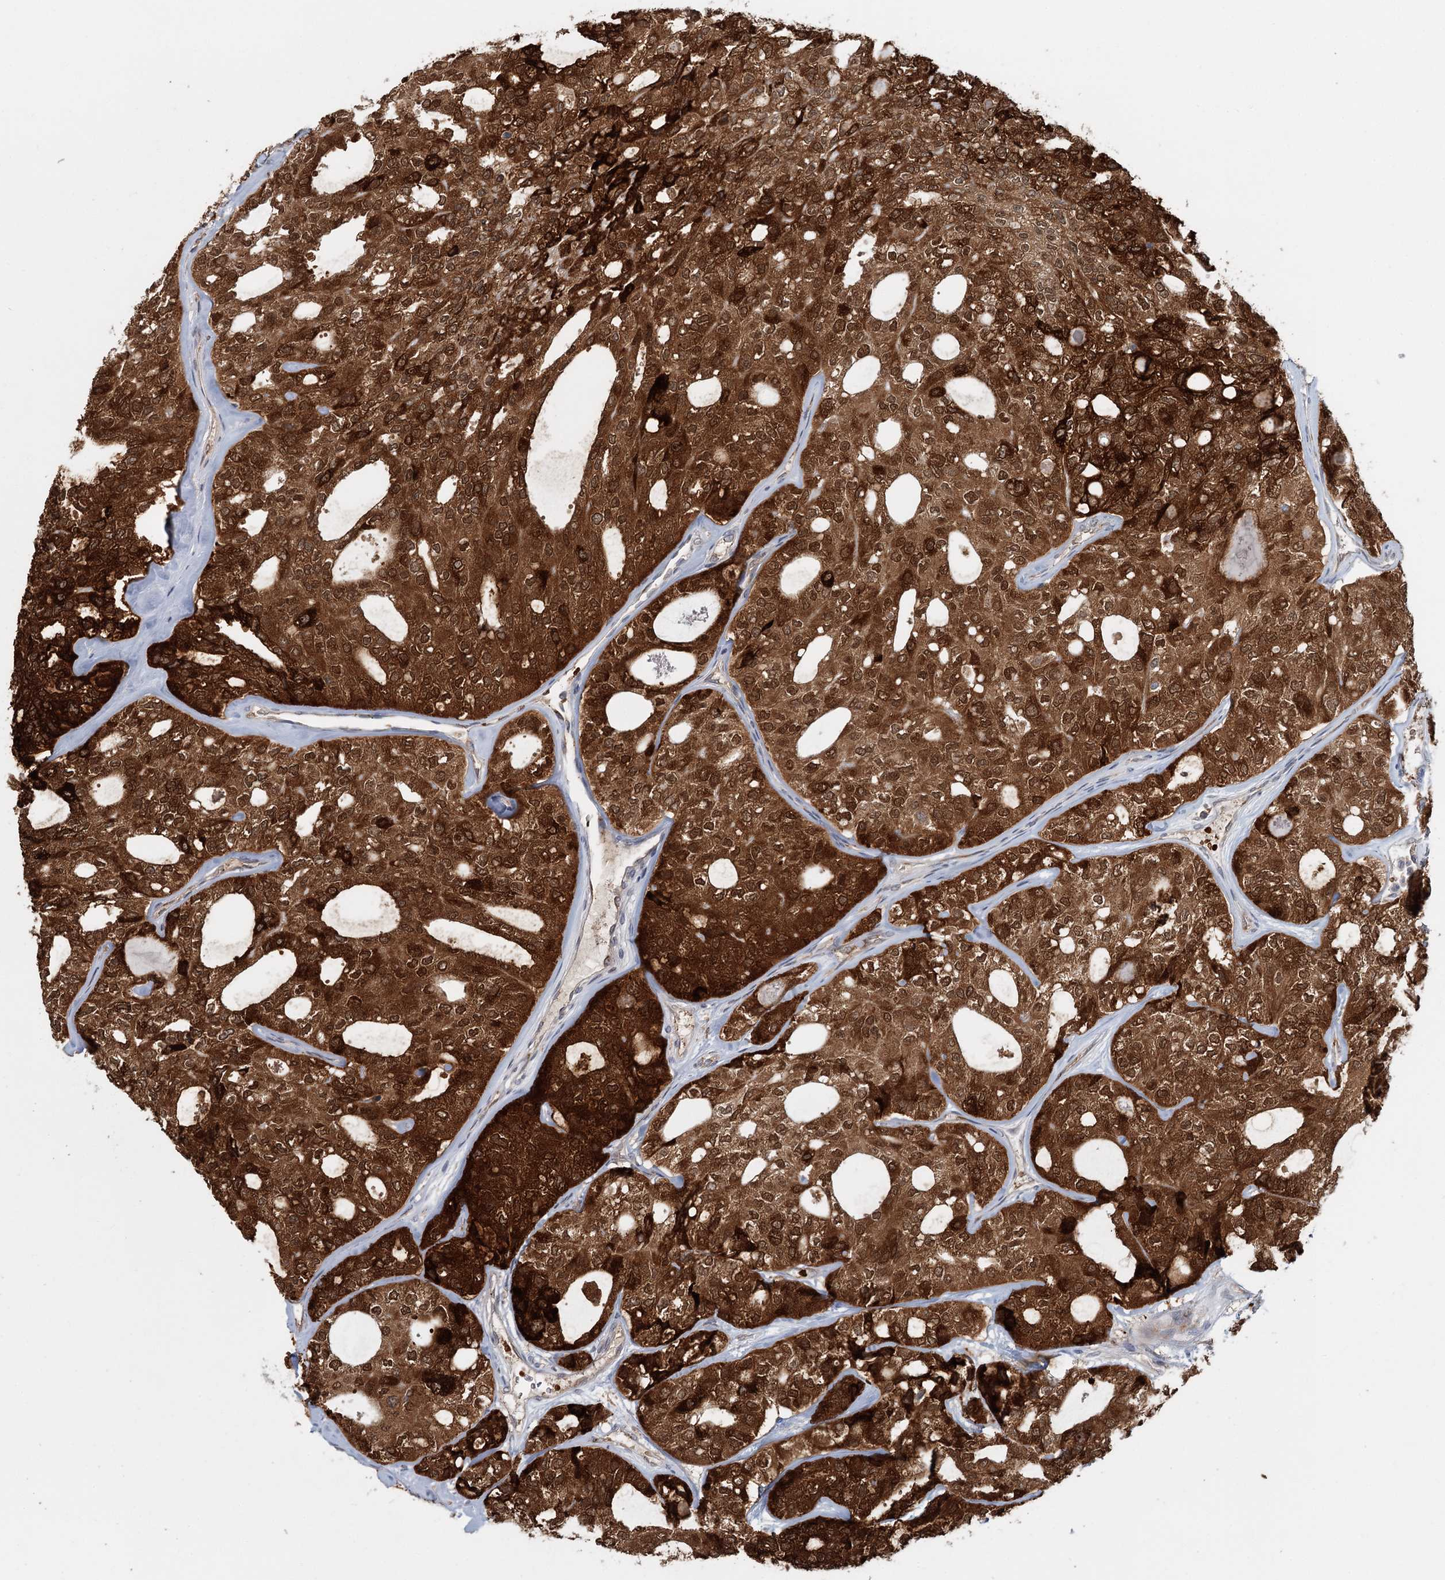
{"staining": {"intensity": "strong", "quantity": ">75%", "location": "cytoplasmic/membranous,nuclear"}, "tissue": "thyroid cancer", "cell_type": "Tumor cells", "image_type": "cancer", "snomed": [{"axis": "morphology", "description": "Follicular adenoma carcinoma, NOS"}, {"axis": "topography", "description": "Thyroid gland"}], "caption": "Human thyroid cancer stained with a protein marker demonstrates strong staining in tumor cells.", "gene": "ADK", "patient": {"sex": "male", "age": 75}}